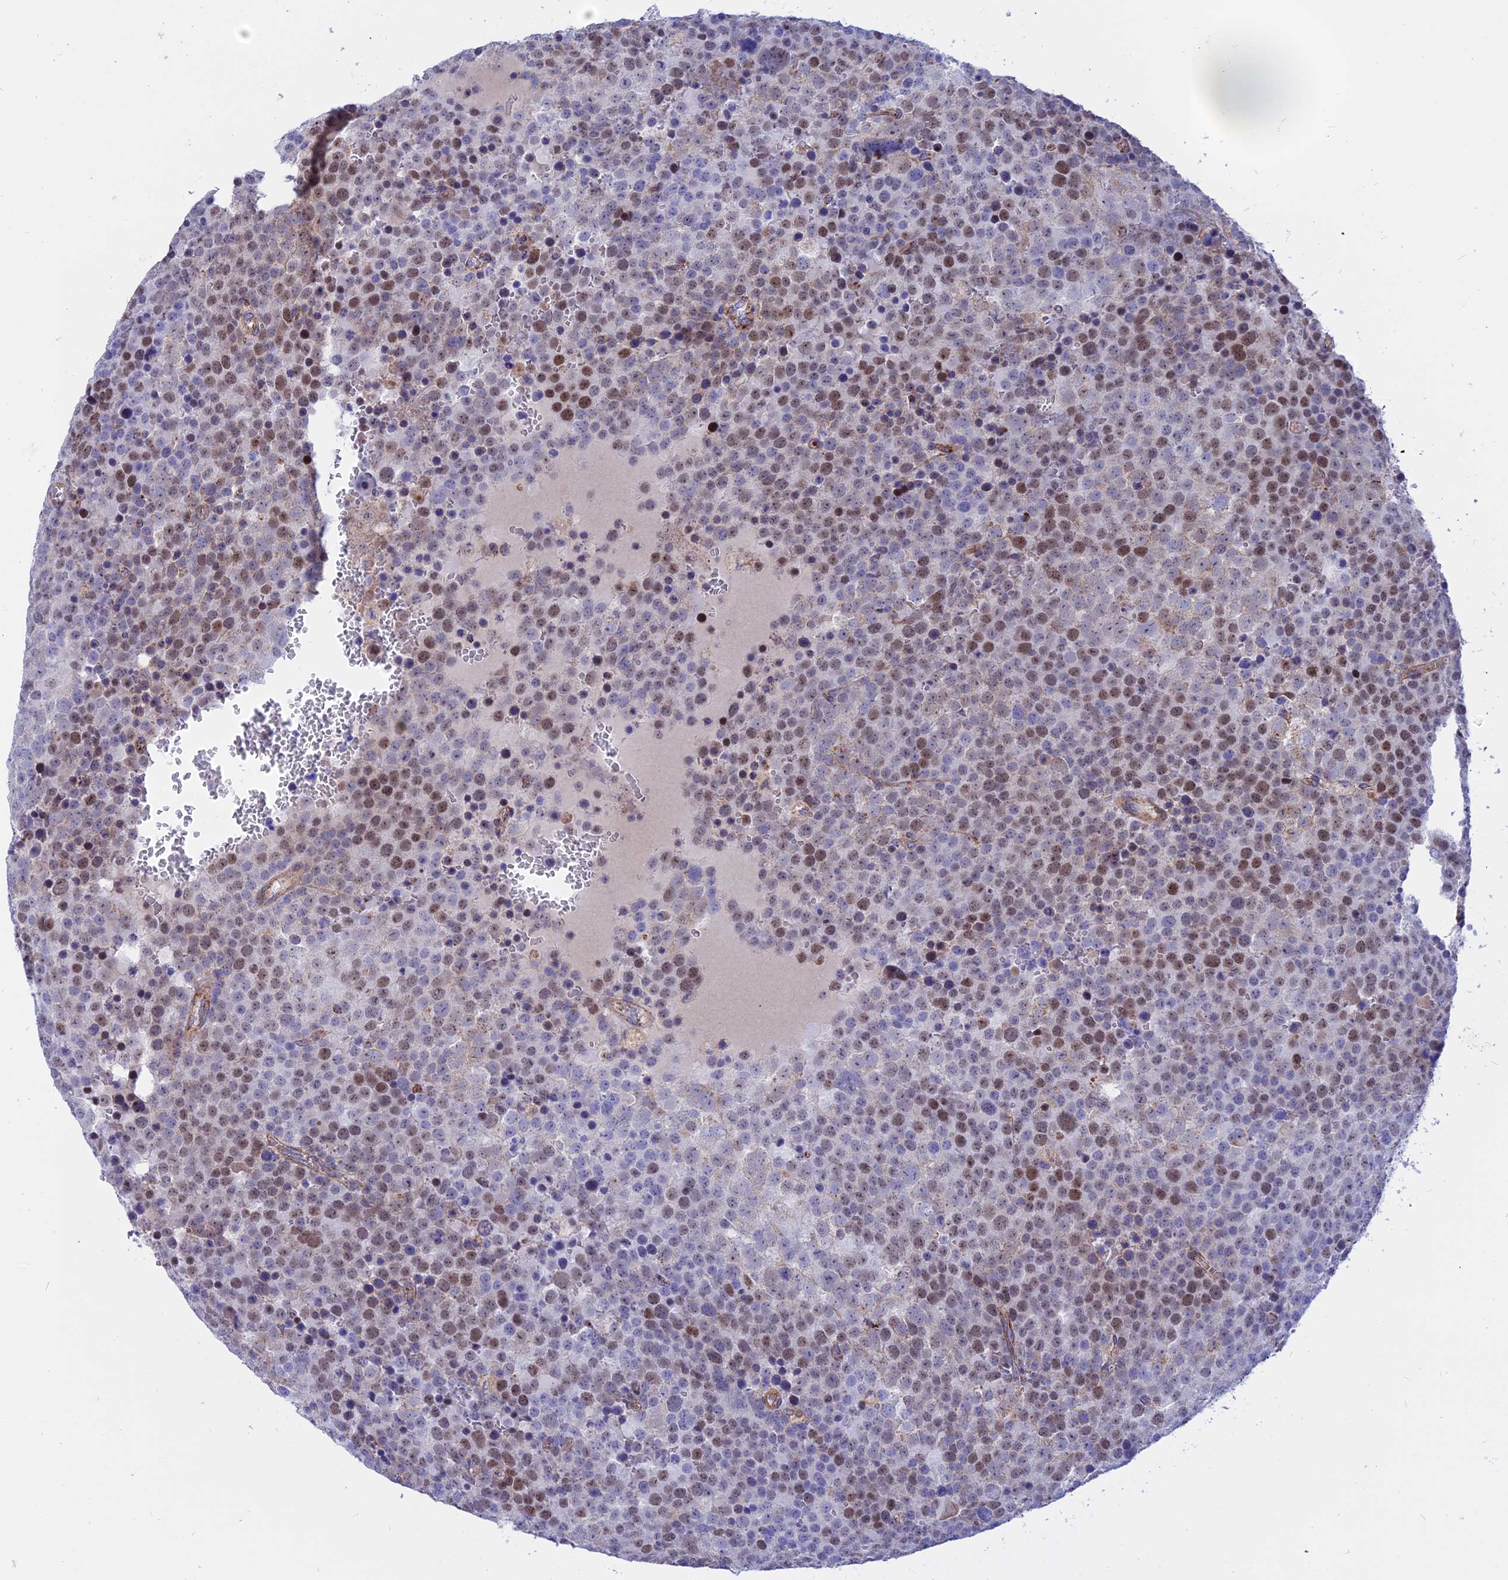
{"staining": {"intensity": "moderate", "quantity": "25%-75%", "location": "nuclear"}, "tissue": "testis cancer", "cell_type": "Tumor cells", "image_type": "cancer", "snomed": [{"axis": "morphology", "description": "Seminoma, NOS"}, {"axis": "topography", "description": "Testis"}], "caption": "DAB immunohistochemical staining of human testis cancer displays moderate nuclear protein staining in approximately 25%-75% of tumor cells.", "gene": "GCDH", "patient": {"sex": "male", "age": 71}}